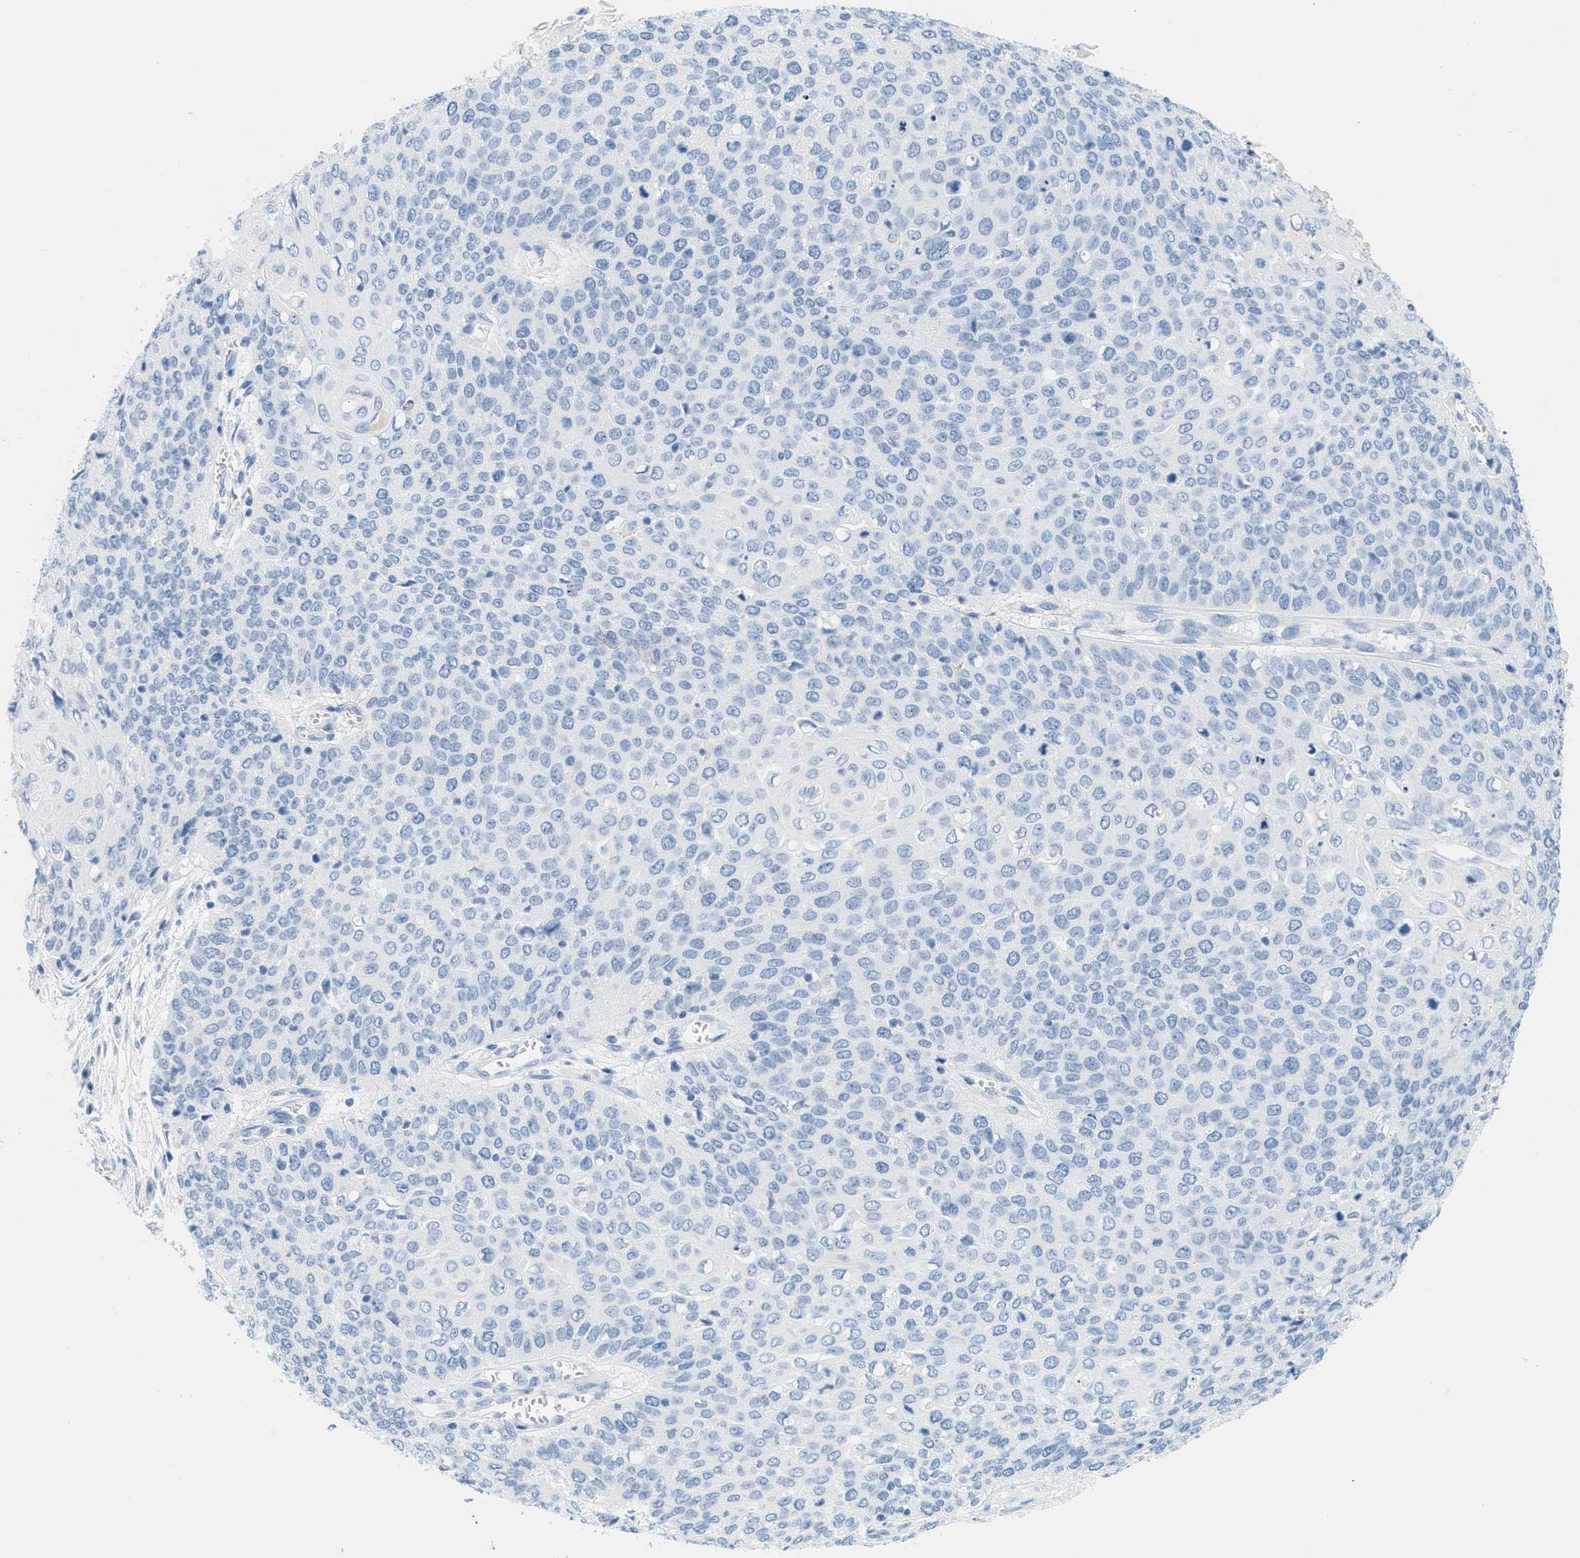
{"staining": {"intensity": "negative", "quantity": "none", "location": "none"}, "tissue": "cervical cancer", "cell_type": "Tumor cells", "image_type": "cancer", "snomed": [{"axis": "morphology", "description": "Squamous cell carcinoma, NOS"}, {"axis": "topography", "description": "Cervix"}], "caption": "This is an immunohistochemistry (IHC) micrograph of human cervical squamous cell carcinoma. There is no staining in tumor cells.", "gene": "GPM6A", "patient": {"sex": "female", "age": 39}}